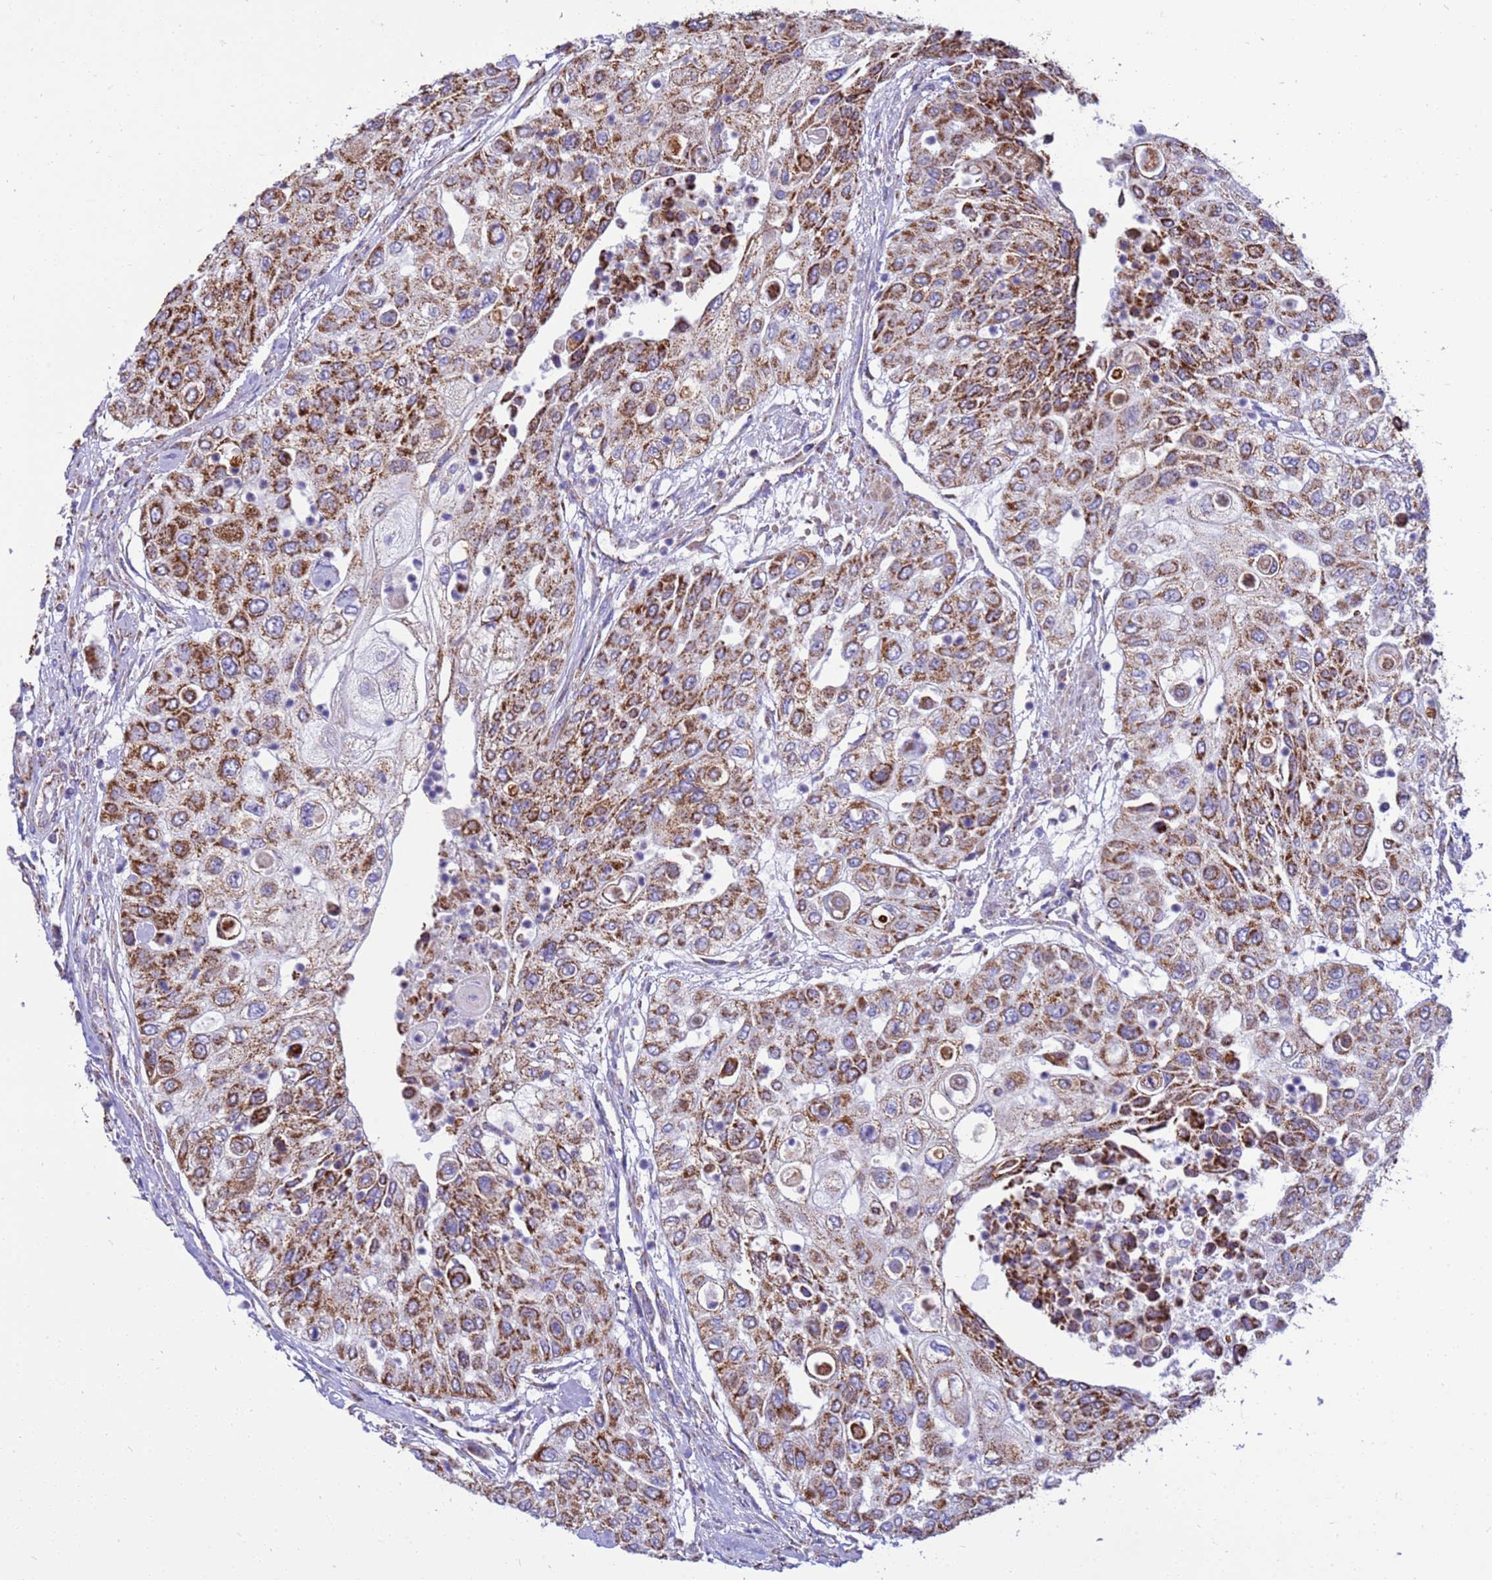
{"staining": {"intensity": "strong", "quantity": ">75%", "location": "cytoplasmic/membranous"}, "tissue": "urothelial cancer", "cell_type": "Tumor cells", "image_type": "cancer", "snomed": [{"axis": "morphology", "description": "Urothelial carcinoma, High grade"}, {"axis": "topography", "description": "Urinary bladder"}], "caption": "This is a histology image of immunohistochemistry staining of urothelial cancer, which shows strong positivity in the cytoplasmic/membranous of tumor cells.", "gene": "RNF165", "patient": {"sex": "female", "age": 79}}